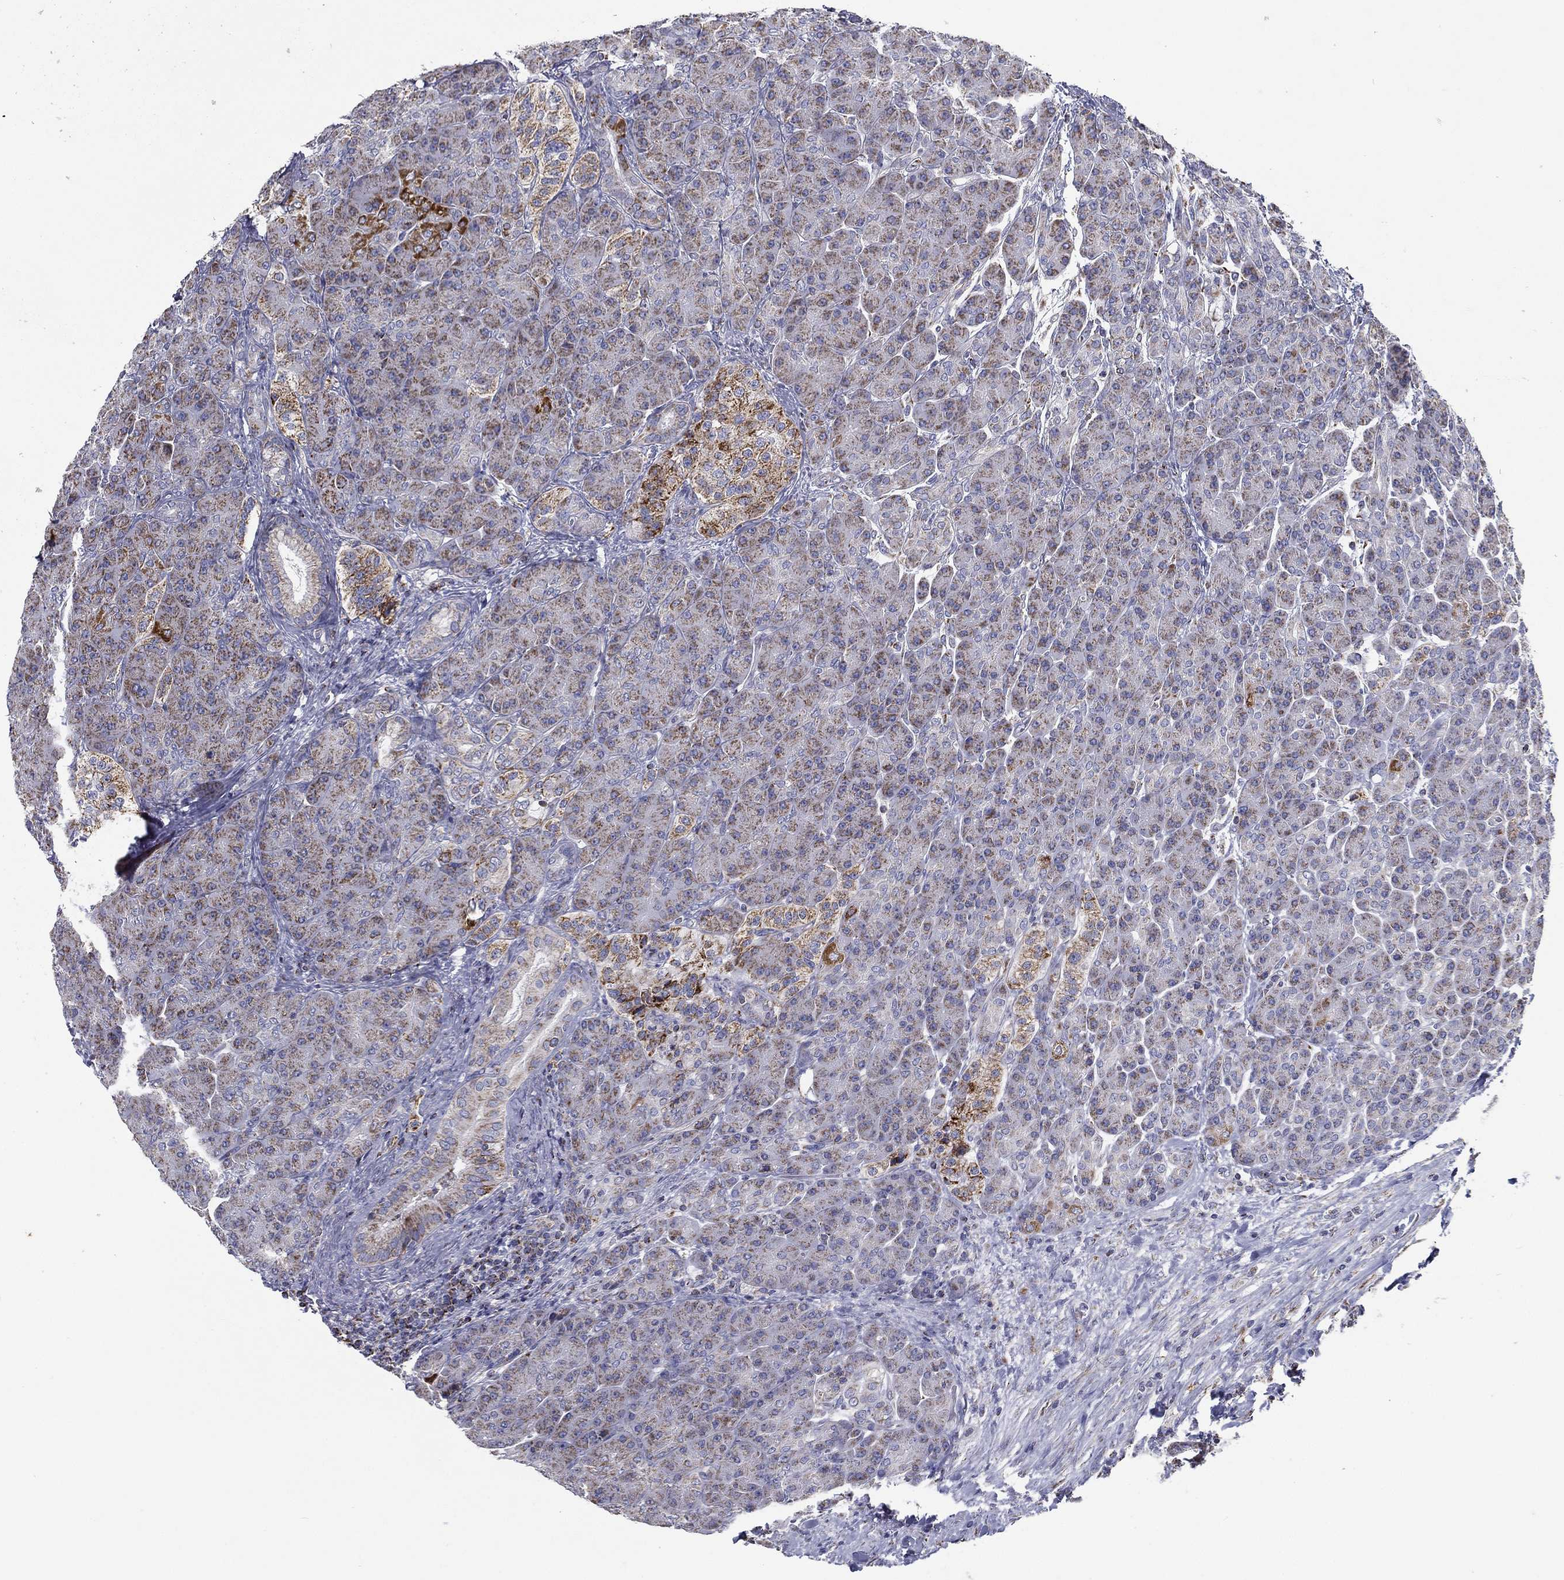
{"staining": {"intensity": "weak", "quantity": "25%-75%", "location": "cytoplasmic/membranous"}, "tissue": "pancreas", "cell_type": "Exocrine glandular cells", "image_type": "normal", "snomed": [{"axis": "morphology", "description": "Normal tissue, NOS"}, {"axis": "topography", "description": "Pancreas"}], "caption": "Brown immunohistochemical staining in unremarkable pancreas exhibits weak cytoplasmic/membranous expression in approximately 25%-75% of exocrine glandular cells.", "gene": "SFXN1", "patient": {"sex": "male", "age": 70}}